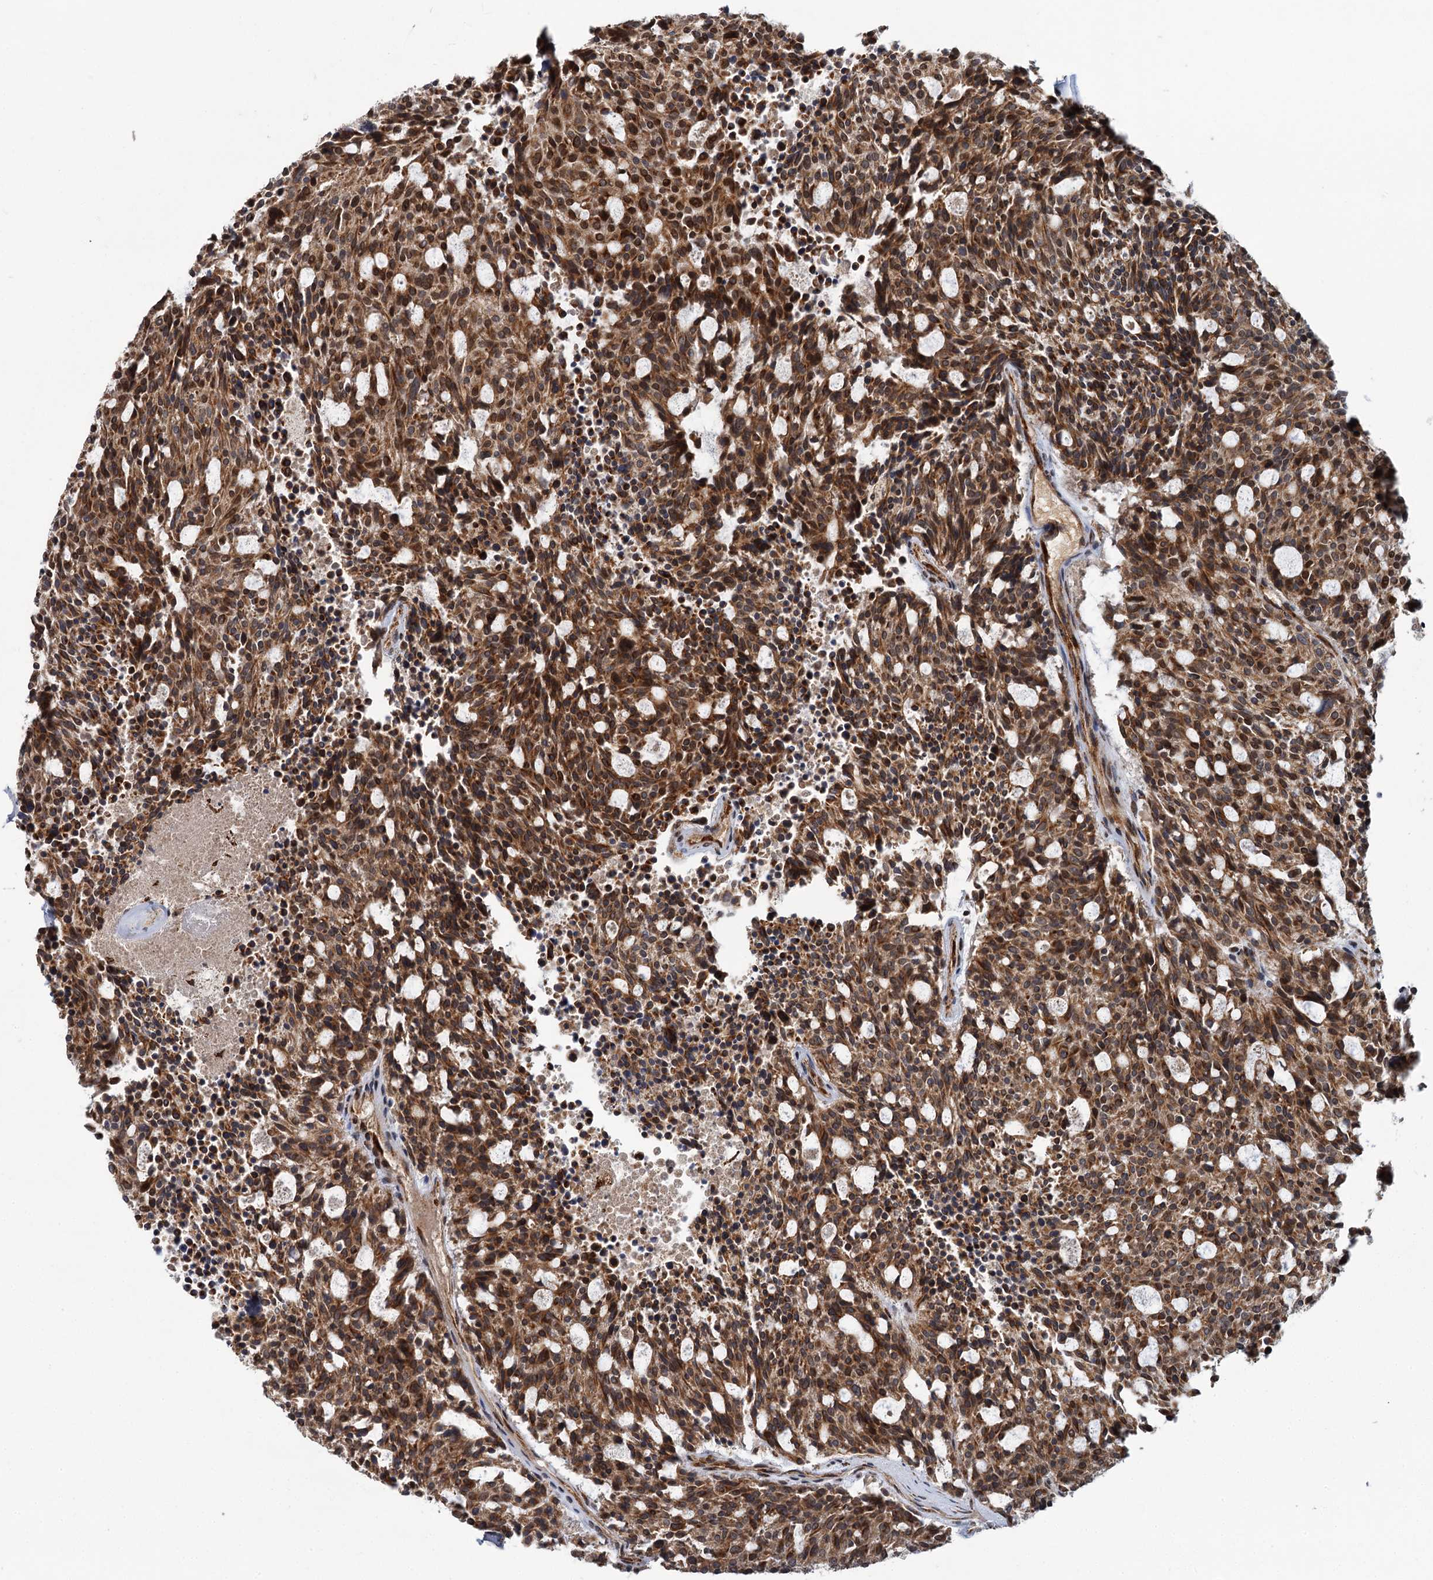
{"staining": {"intensity": "strong", "quantity": ">75%", "location": "cytoplasmic/membranous"}, "tissue": "carcinoid", "cell_type": "Tumor cells", "image_type": "cancer", "snomed": [{"axis": "morphology", "description": "Carcinoid, malignant, NOS"}, {"axis": "topography", "description": "Pancreas"}], "caption": "Carcinoid stained for a protein (brown) reveals strong cytoplasmic/membranous positive expression in about >75% of tumor cells.", "gene": "APBA2", "patient": {"sex": "female", "age": 54}}